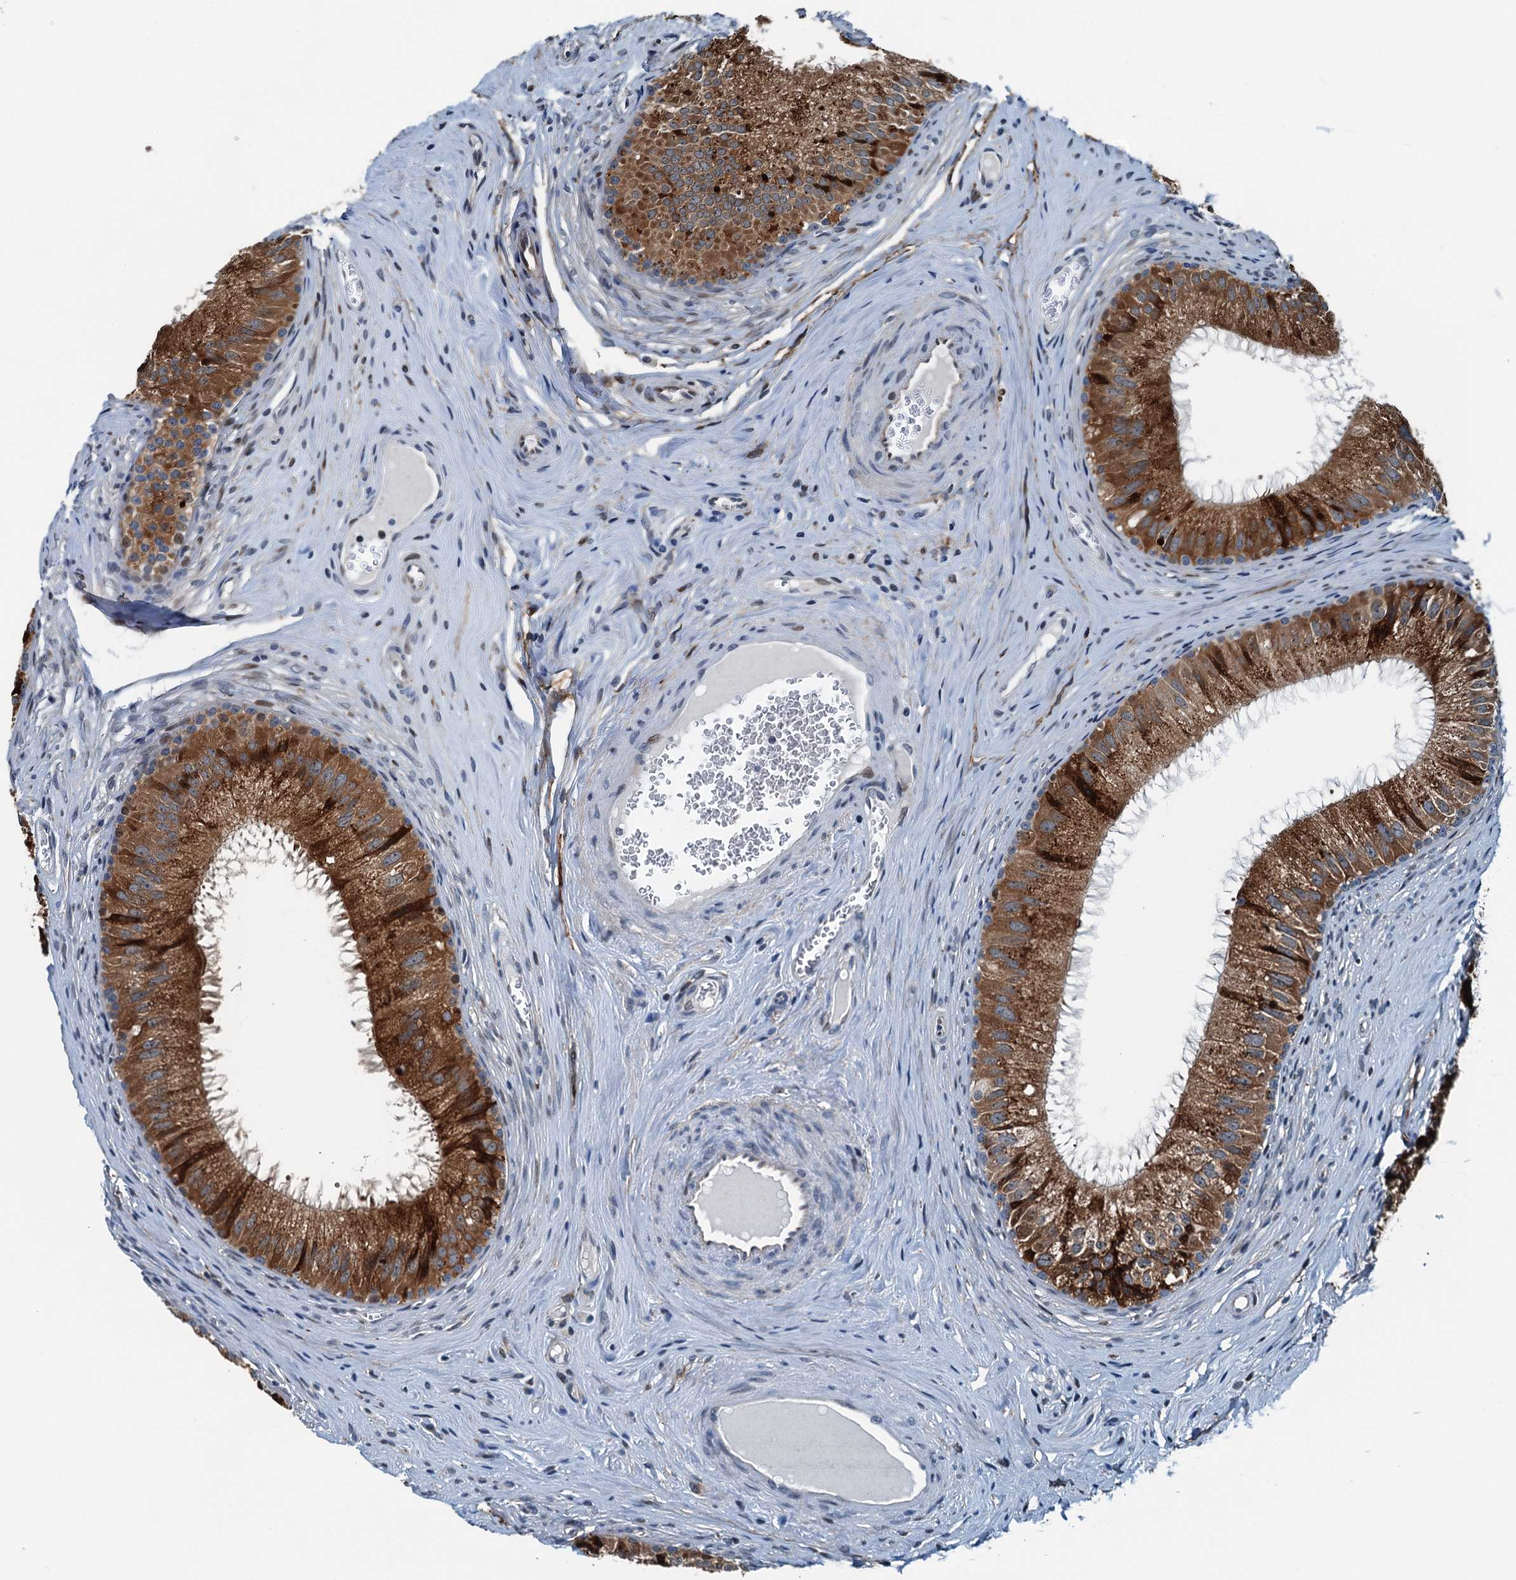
{"staining": {"intensity": "strong", "quantity": ">75%", "location": "cytoplasmic/membranous"}, "tissue": "epididymis", "cell_type": "Glandular cells", "image_type": "normal", "snomed": [{"axis": "morphology", "description": "Normal tissue, NOS"}, {"axis": "topography", "description": "Epididymis"}], "caption": "An image showing strong cytoplasmic/membranous expression in approximately >75% of glandular cells in benign epididymis, as visualized by brown immunohistochemical staining.", "gene": "TAMALIN", "patient": {"sex": "male", "age": 46}}